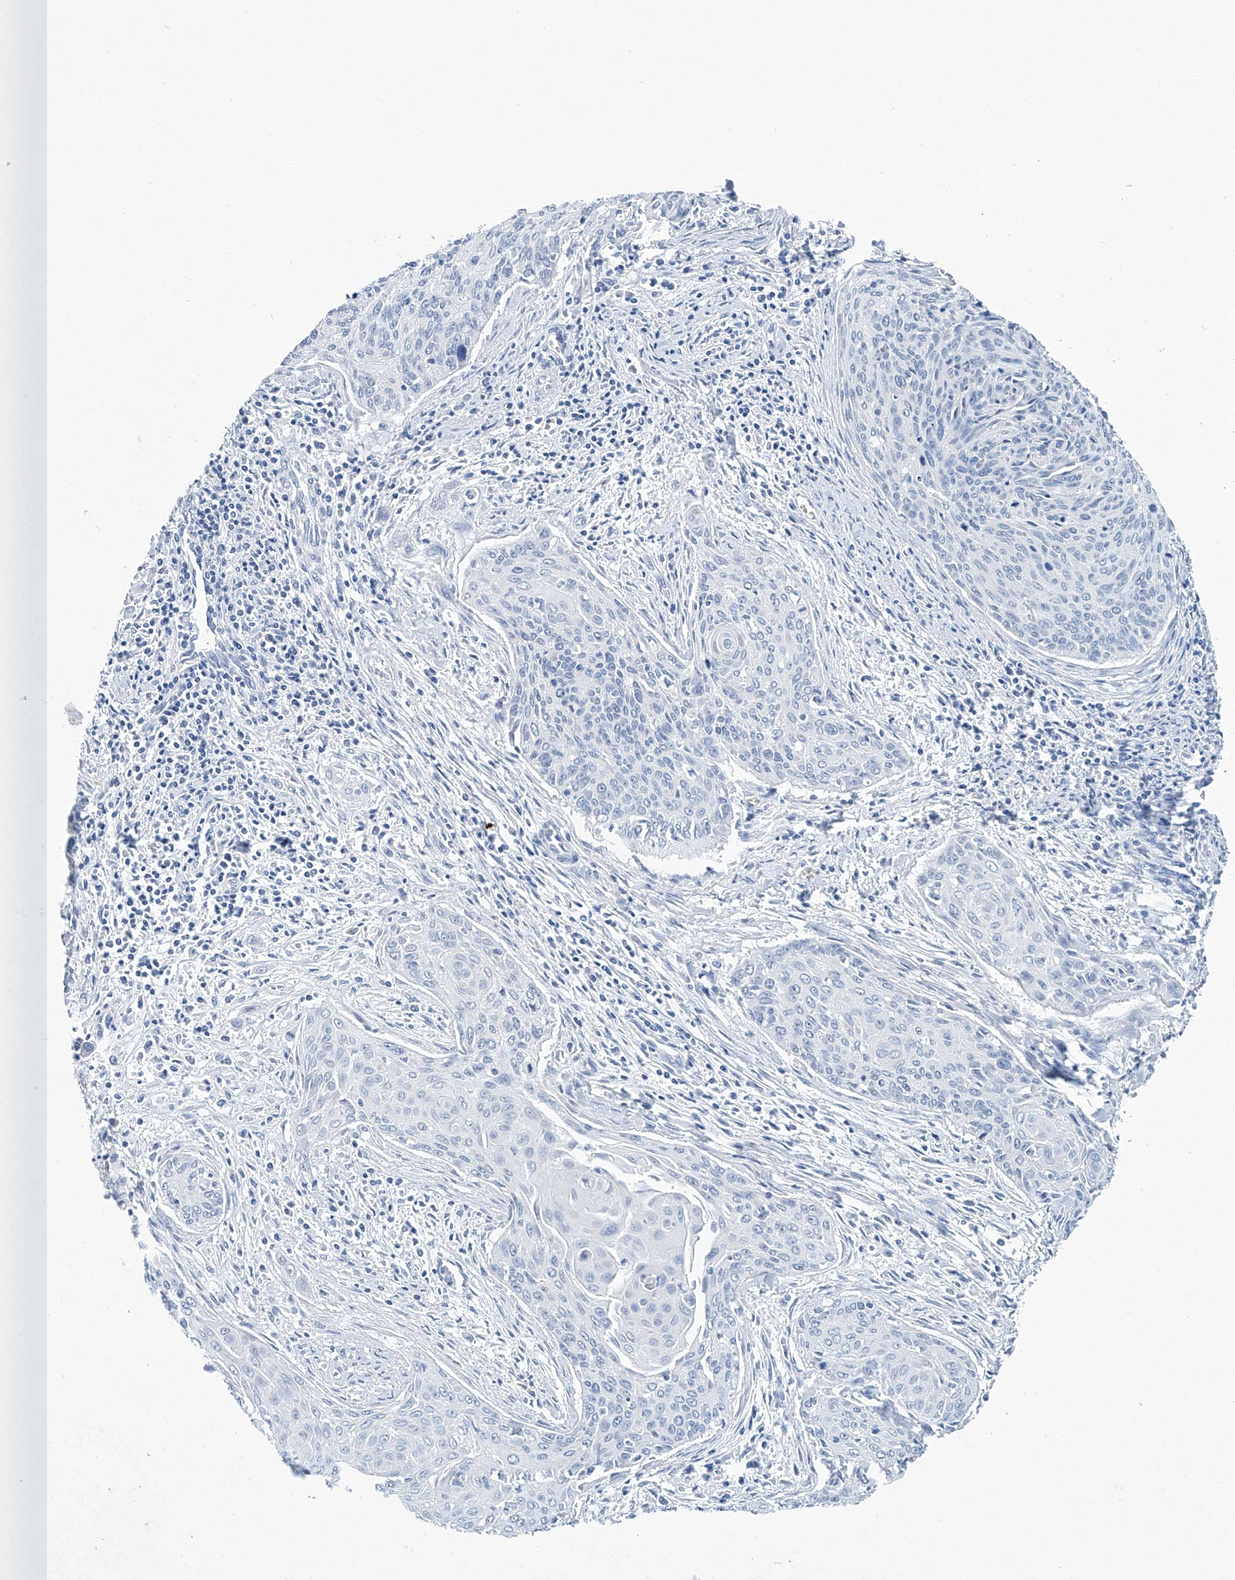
{"staining": {"intensity": "negative", "quantity": "none", "location": "none"}, "tissue": "cervical cancer", "cell_type": "Tumor cells", "image_type": "cancer", "snomed": [{"axis": "morphology", "description": "Squamous cell carcinoma, NOS"}, {"axis": "topography", "description": "Cervix"}], "caption": "Tumor cells are negative for brown protein staining in squamous cell carcinoma (cervical).", "gene": "CYP2A7", "patient": {"sex": "female", "age": 55}}